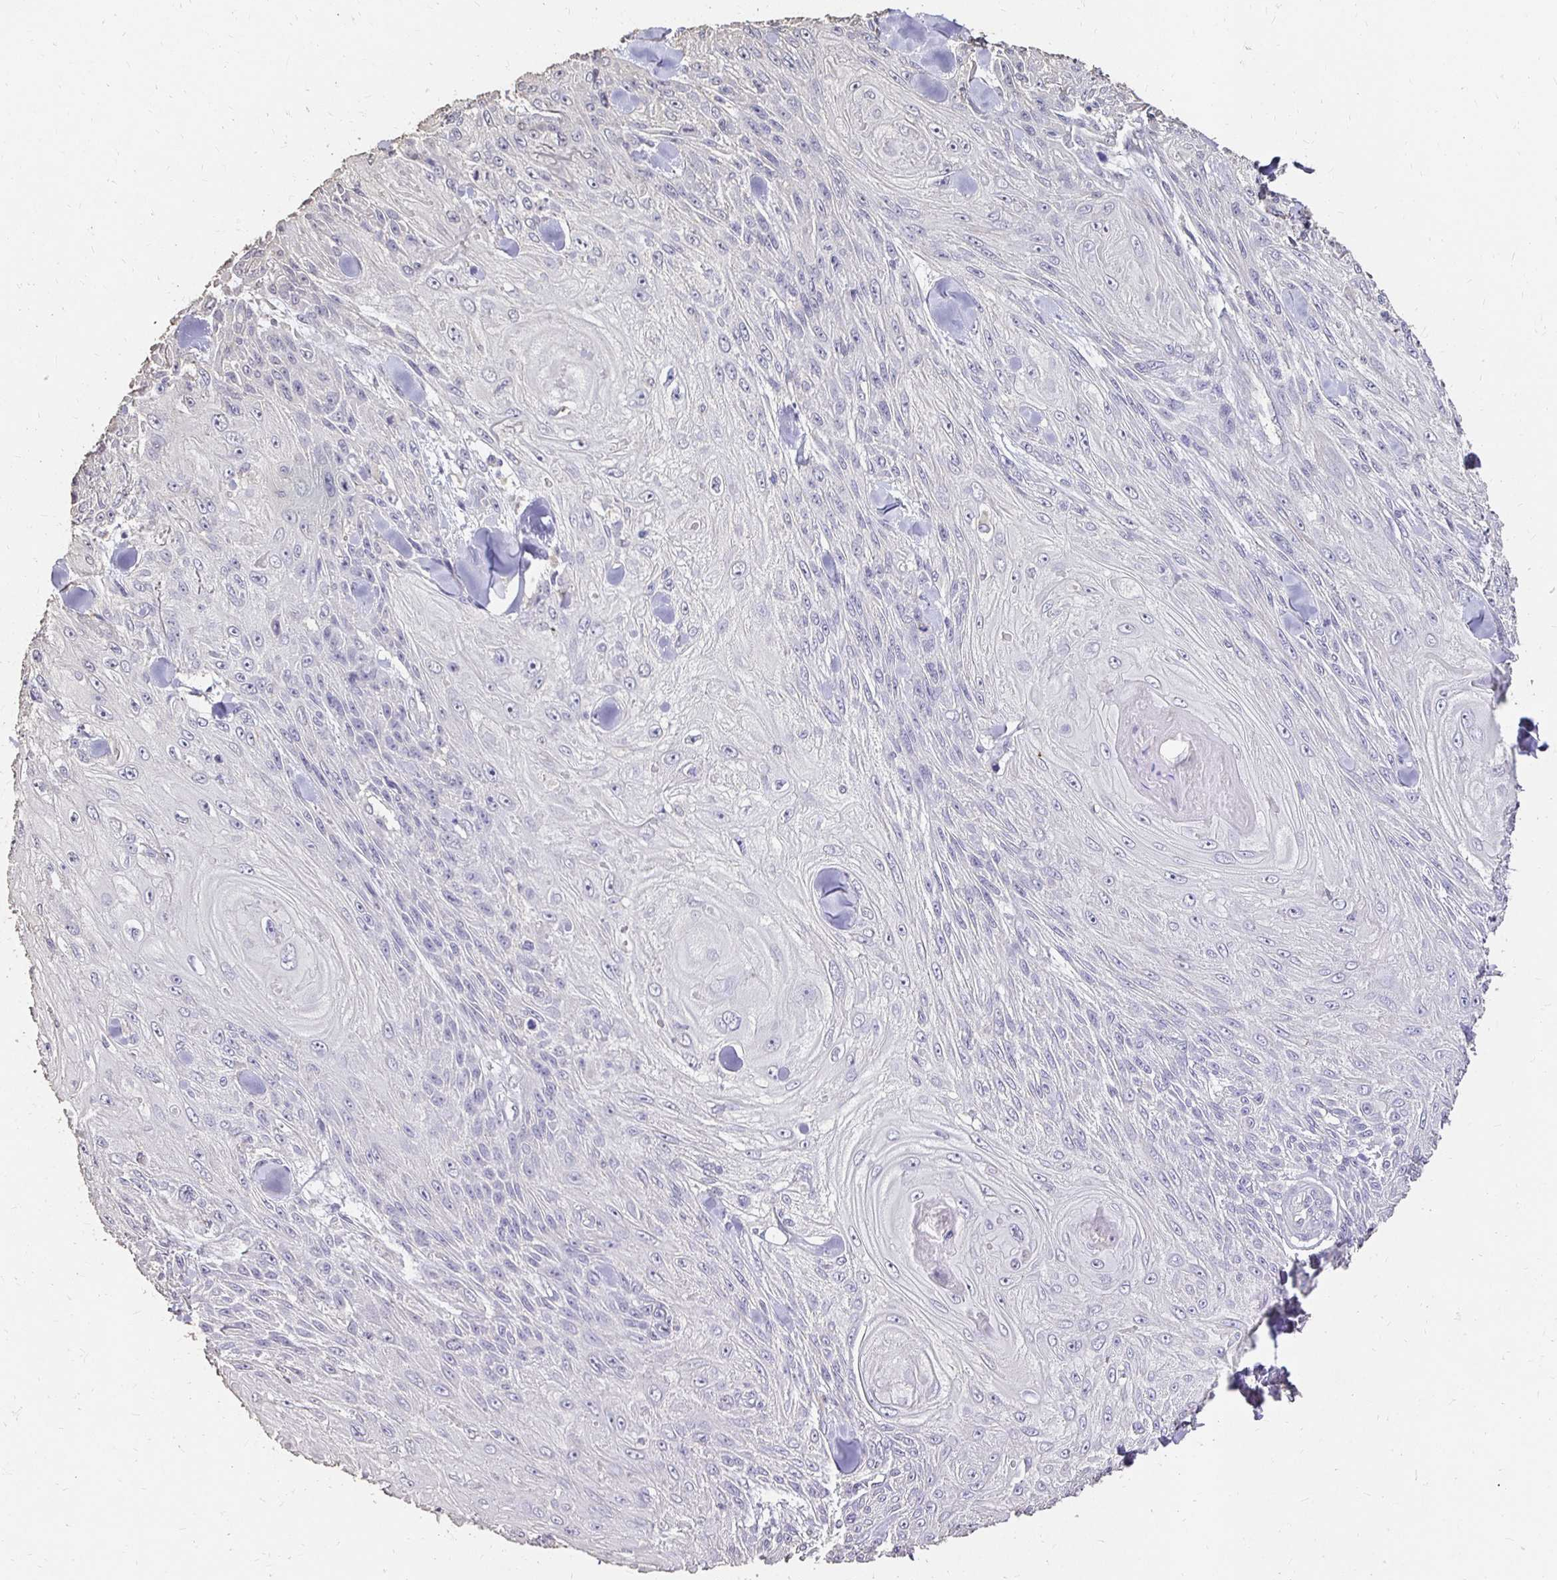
{"staining": {"intensity": "negative", "quantity": "none", "location": "none"}, "tissue": "skin cancer", "cell_type": "Tumor cells", "image_type": "cancer", "snomed": [{"axis": "morphology", "description": "Squamous cell carcinoma, NOS"}, {"axis": "topography", "description": "Skin"}], "caption": "This is an immunohistochemistry (IHC) image of skin cancer. There is no positivity in tumor cells.", "gene": "UGT1A6", "patient": {"sex": "male", "age": 88}}